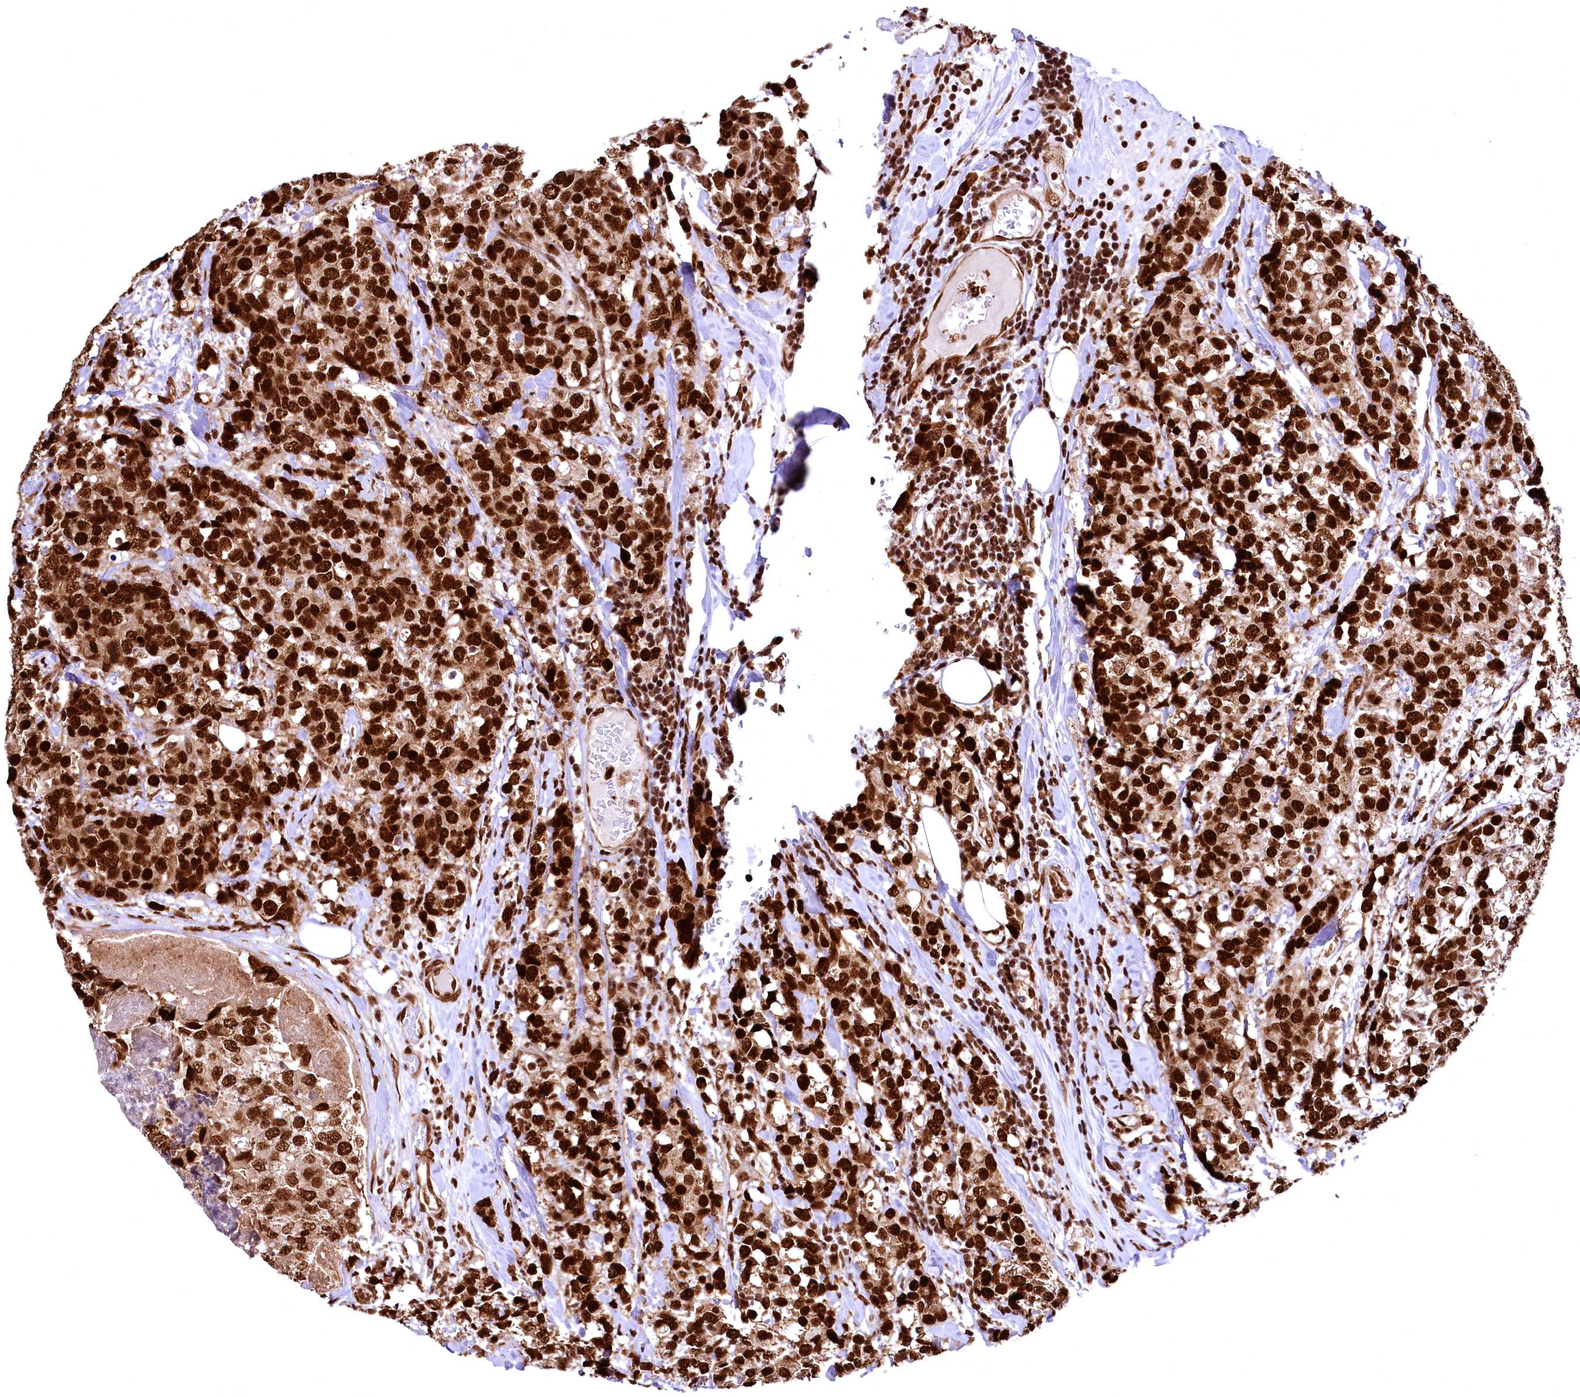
{"staining": {"intensity": "strong", "quantity": ">75%", "location": "nuclear"}, "tissue": "breast cancer", "cell_type": "Tumor cells", "image_type": "cancer", "snomed": [{"axis": "morphology", "description": "Lobular carcinoma"}, {"axis": "topography", "description": "Breast"}], "caption": "Immunohistochemistry (DAB) staining of breast cancer reveals strong nuclear protein staining in approximately >75% of tumor cells. The protein is stained brown, and the nuclei are stained in blue (DAB (3,3'-diaminobenzidine) IHC with brightfield microscopy, high magnification).", "gene": "PDS5B", "patient": {"sex": "female", "age": 59}}